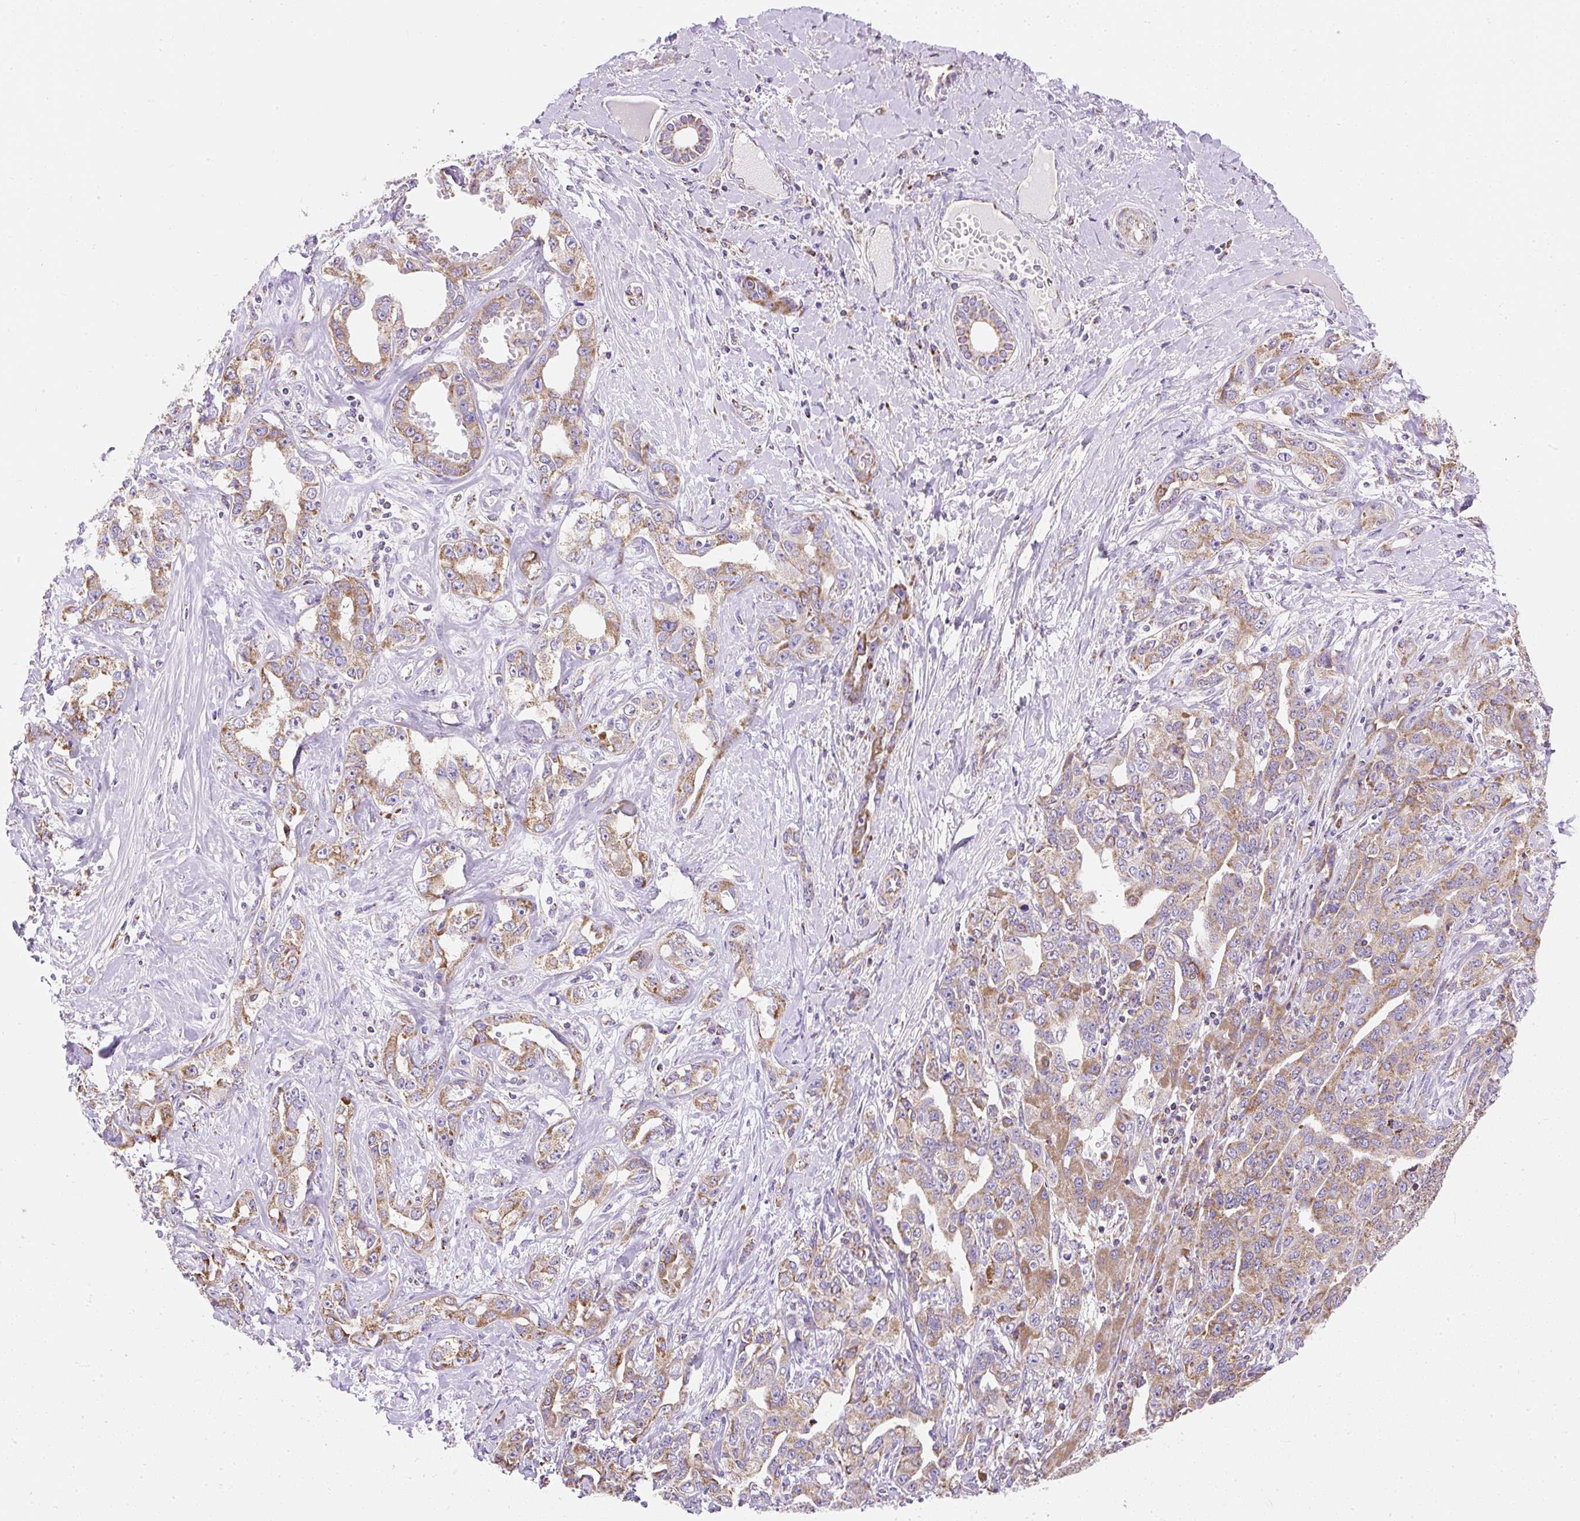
{"staining": {"intensity": "moderate", "quantity": ">75%", "location": "cytoplasmic/membranous"}, "tissue": "liver cancer", "cell_type": "Tumor cells", "image_type": "cancer", "snomed": [{"axis": "morphology", "description": "Cholangiocarcinoma"}, {"axis": "topography", "description": "Liver"}], "caption": "Brown immunohistochemical staining in liver cancer (cholangiocarcinoma) exhibits moderate cytoplasmic/membranous staining in about >75% of tumor cells.", "gene": "DAAM2", "patient": {"sex": "male", "age": 59}}